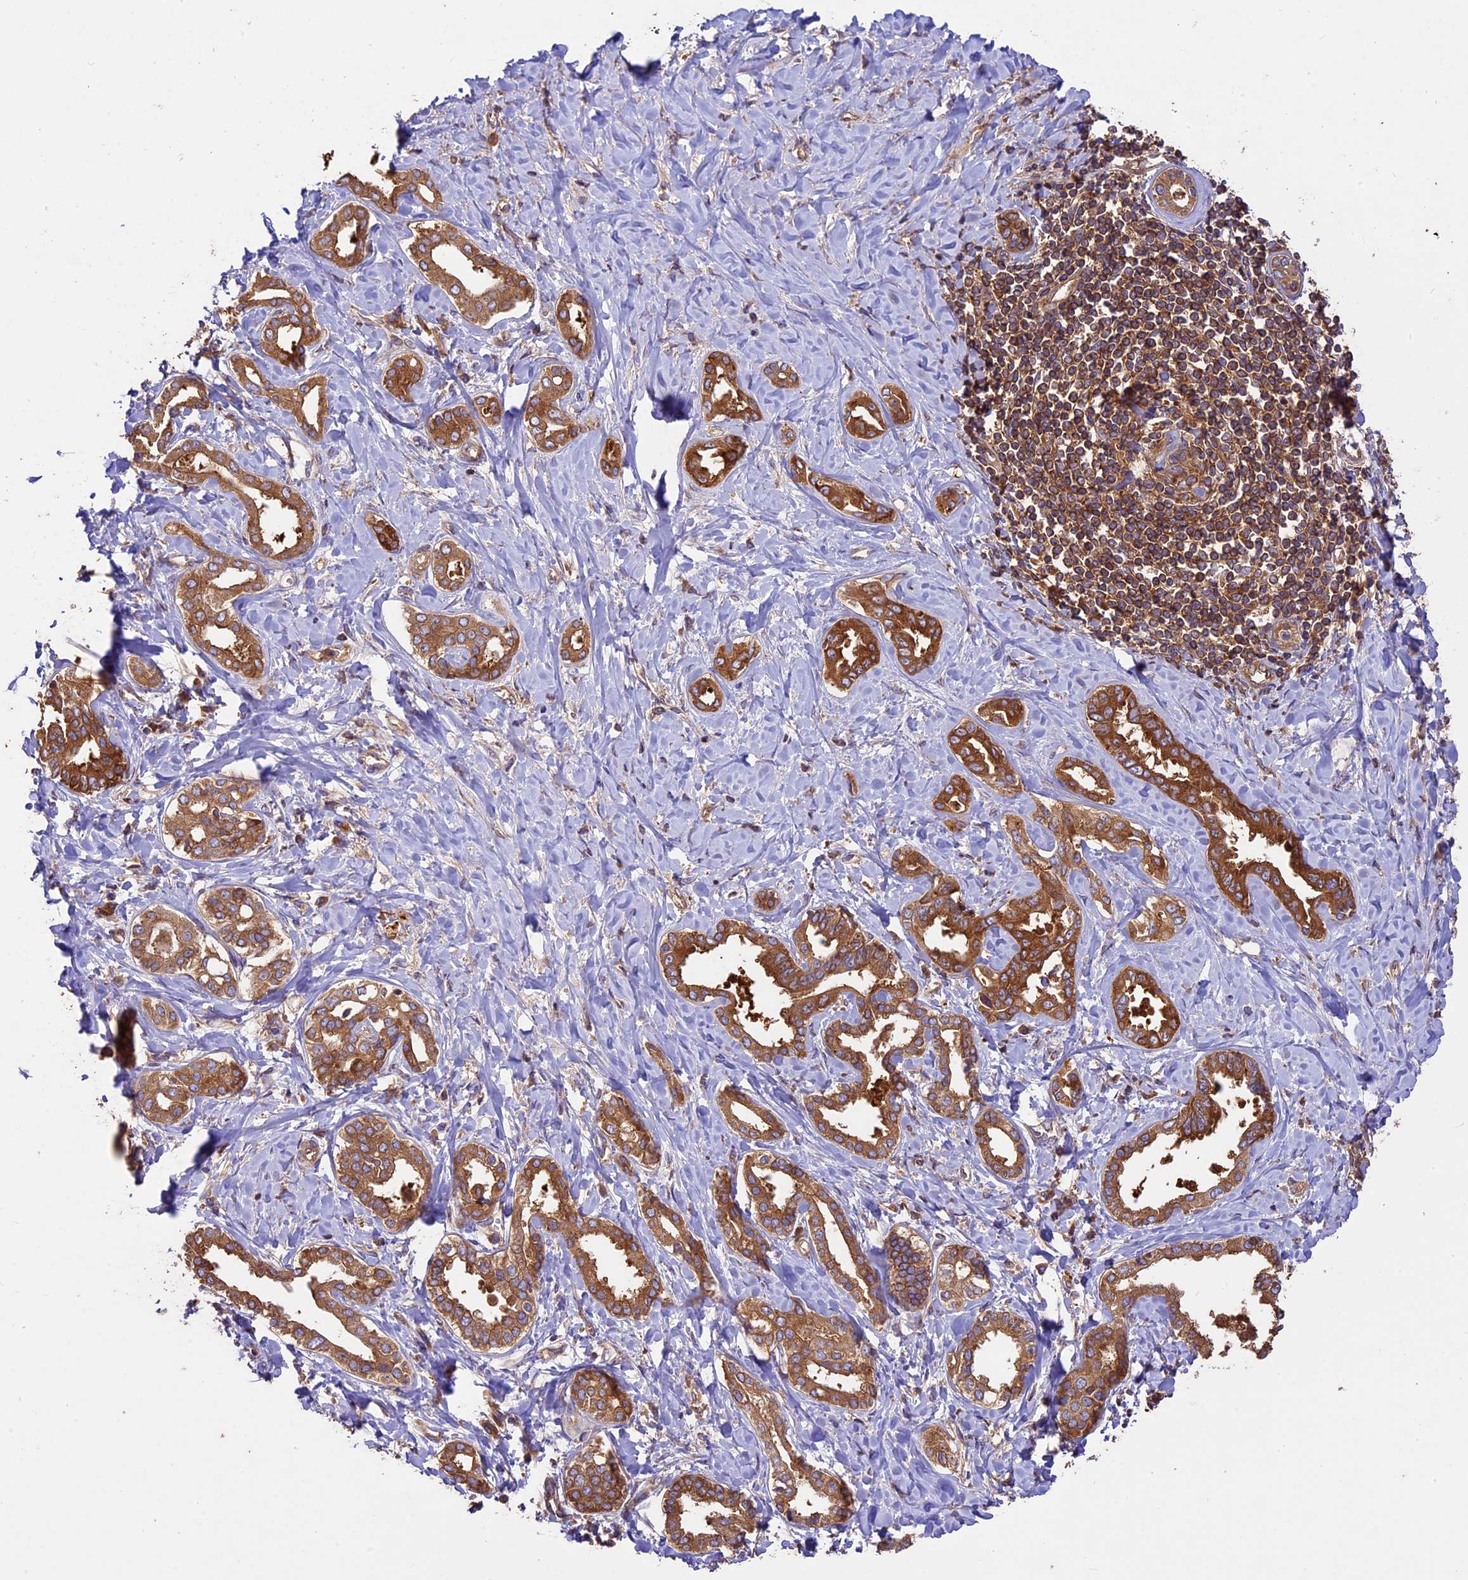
{"staining": {"intensity": "moderate", "quantity": ">75%", "location": "cytoplasmic/membranous"}, "tissue": "liver cancer", "cell_type": "Tumor cells", "image_type": "cancer", "snomed": [{"axis": "morphology", "description": "Cholangiocarcinoma"}, {"axis": "topography", "description": "Liver"}], "caption": "Protein staining exhibits moderate cytoplasmic/membranous staining in approximately >75% of tumor cells in liver cancer (cholangiocarcinoma). Immunohistochemistry stains the protein of interest in brown and the nuclei are stained blue.", "gene": "KARS1", "patient": {"sex": "female", "age": 77}}